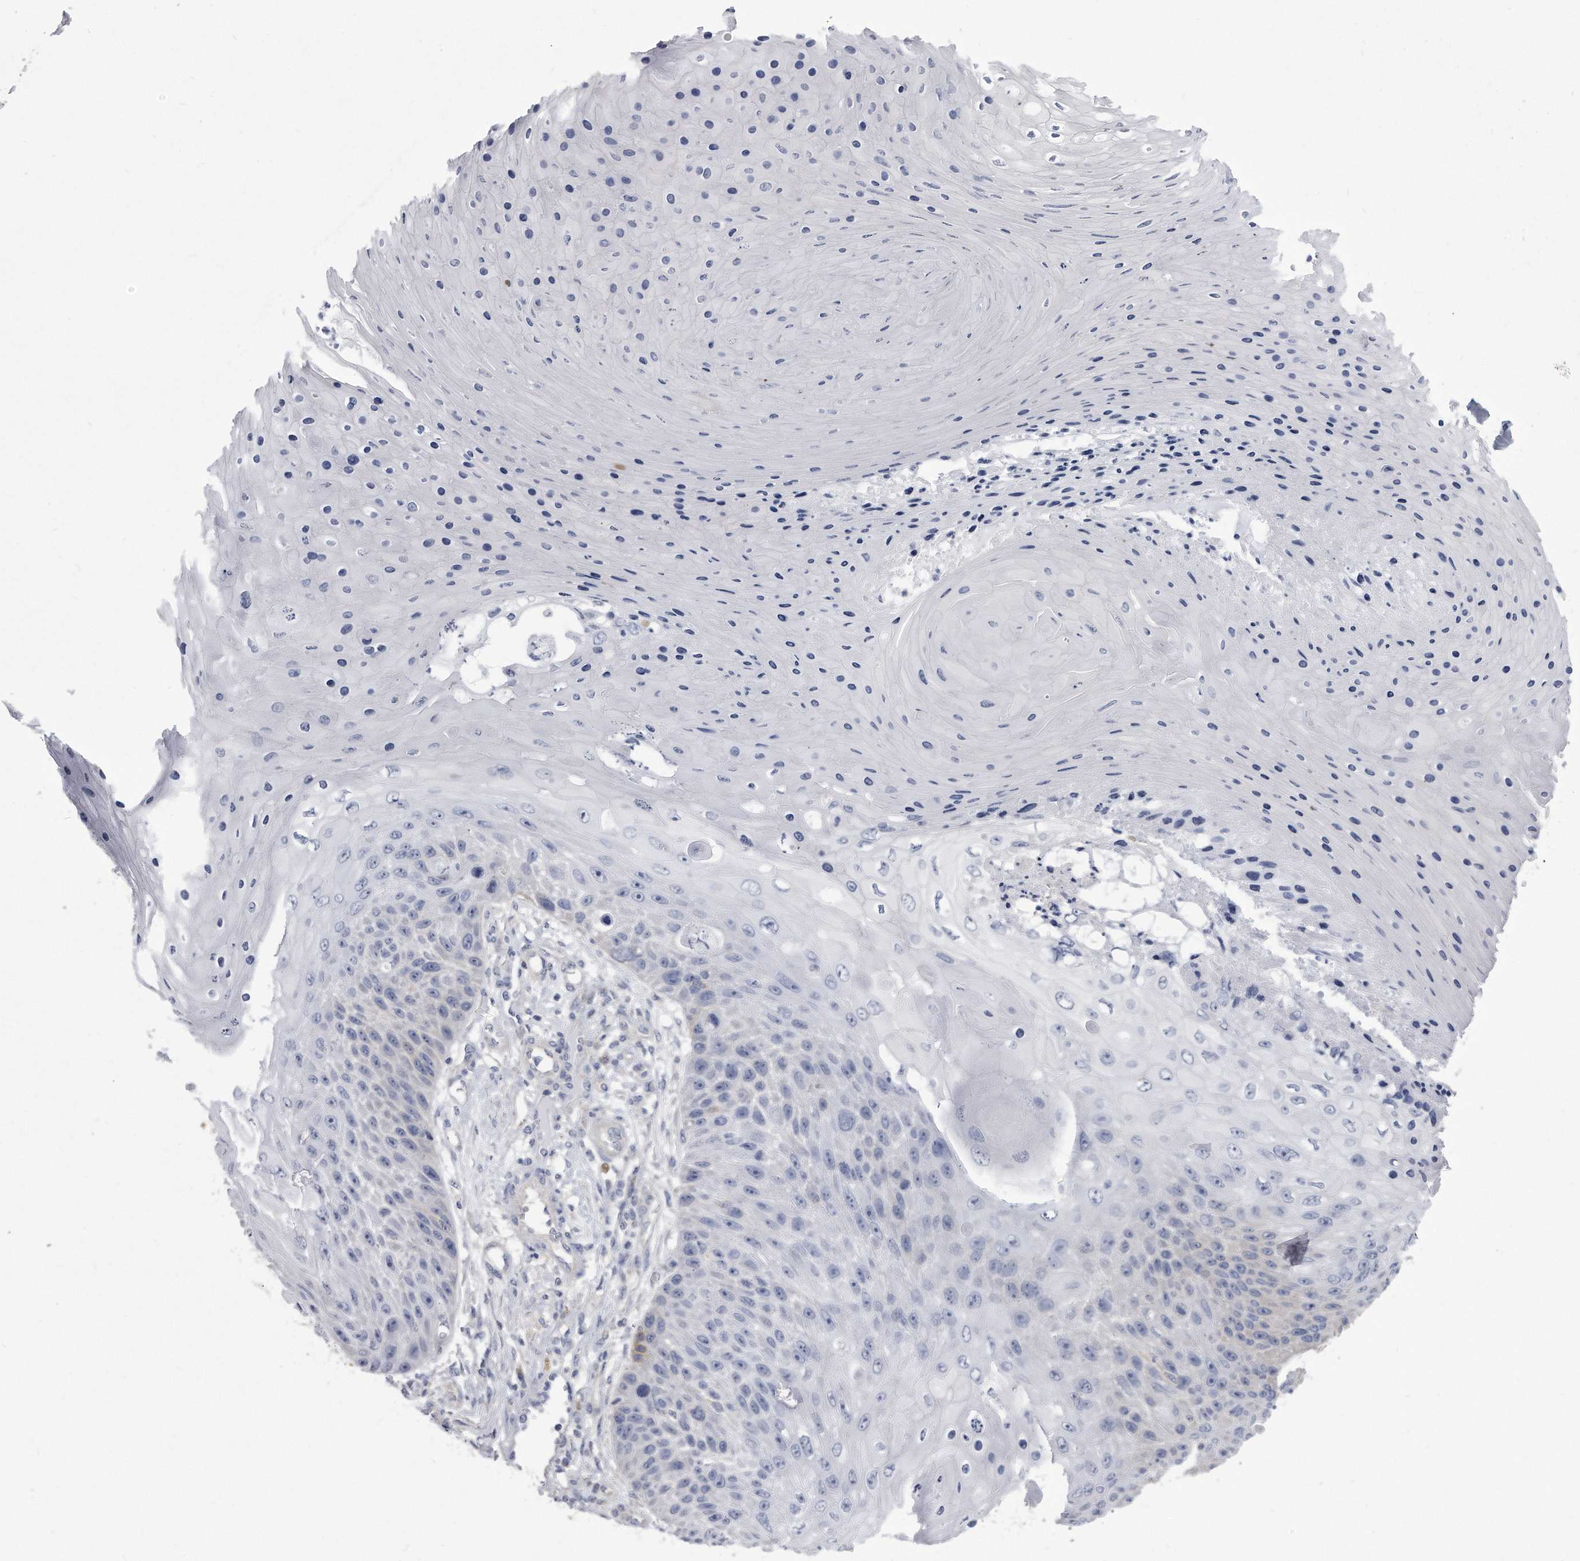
{"staining": {"intensity": "moderate", "quantity": "<25%", "location": "cytoplasmic/membranous"}, "tissue": "skin cancer", "cell_type": "Tumor cells", "image_type": "cancer", "snomed": [{"axis": "morphology", "description": "Squamous cell carcinoma, NOS"}, {"axis": "topography", "description": "Skin"}], "caption": "This image shows skin squamous cell carcinoma stained with immunohistochemistry (IHC) to label a protein in brown. The cytoplasmic/membranous of tumor cells show moderate positivity for the protein. Nuclei are counter-stained blue.", "gene": "PYGB", "patient": {"sex": "female", "age": 88}}